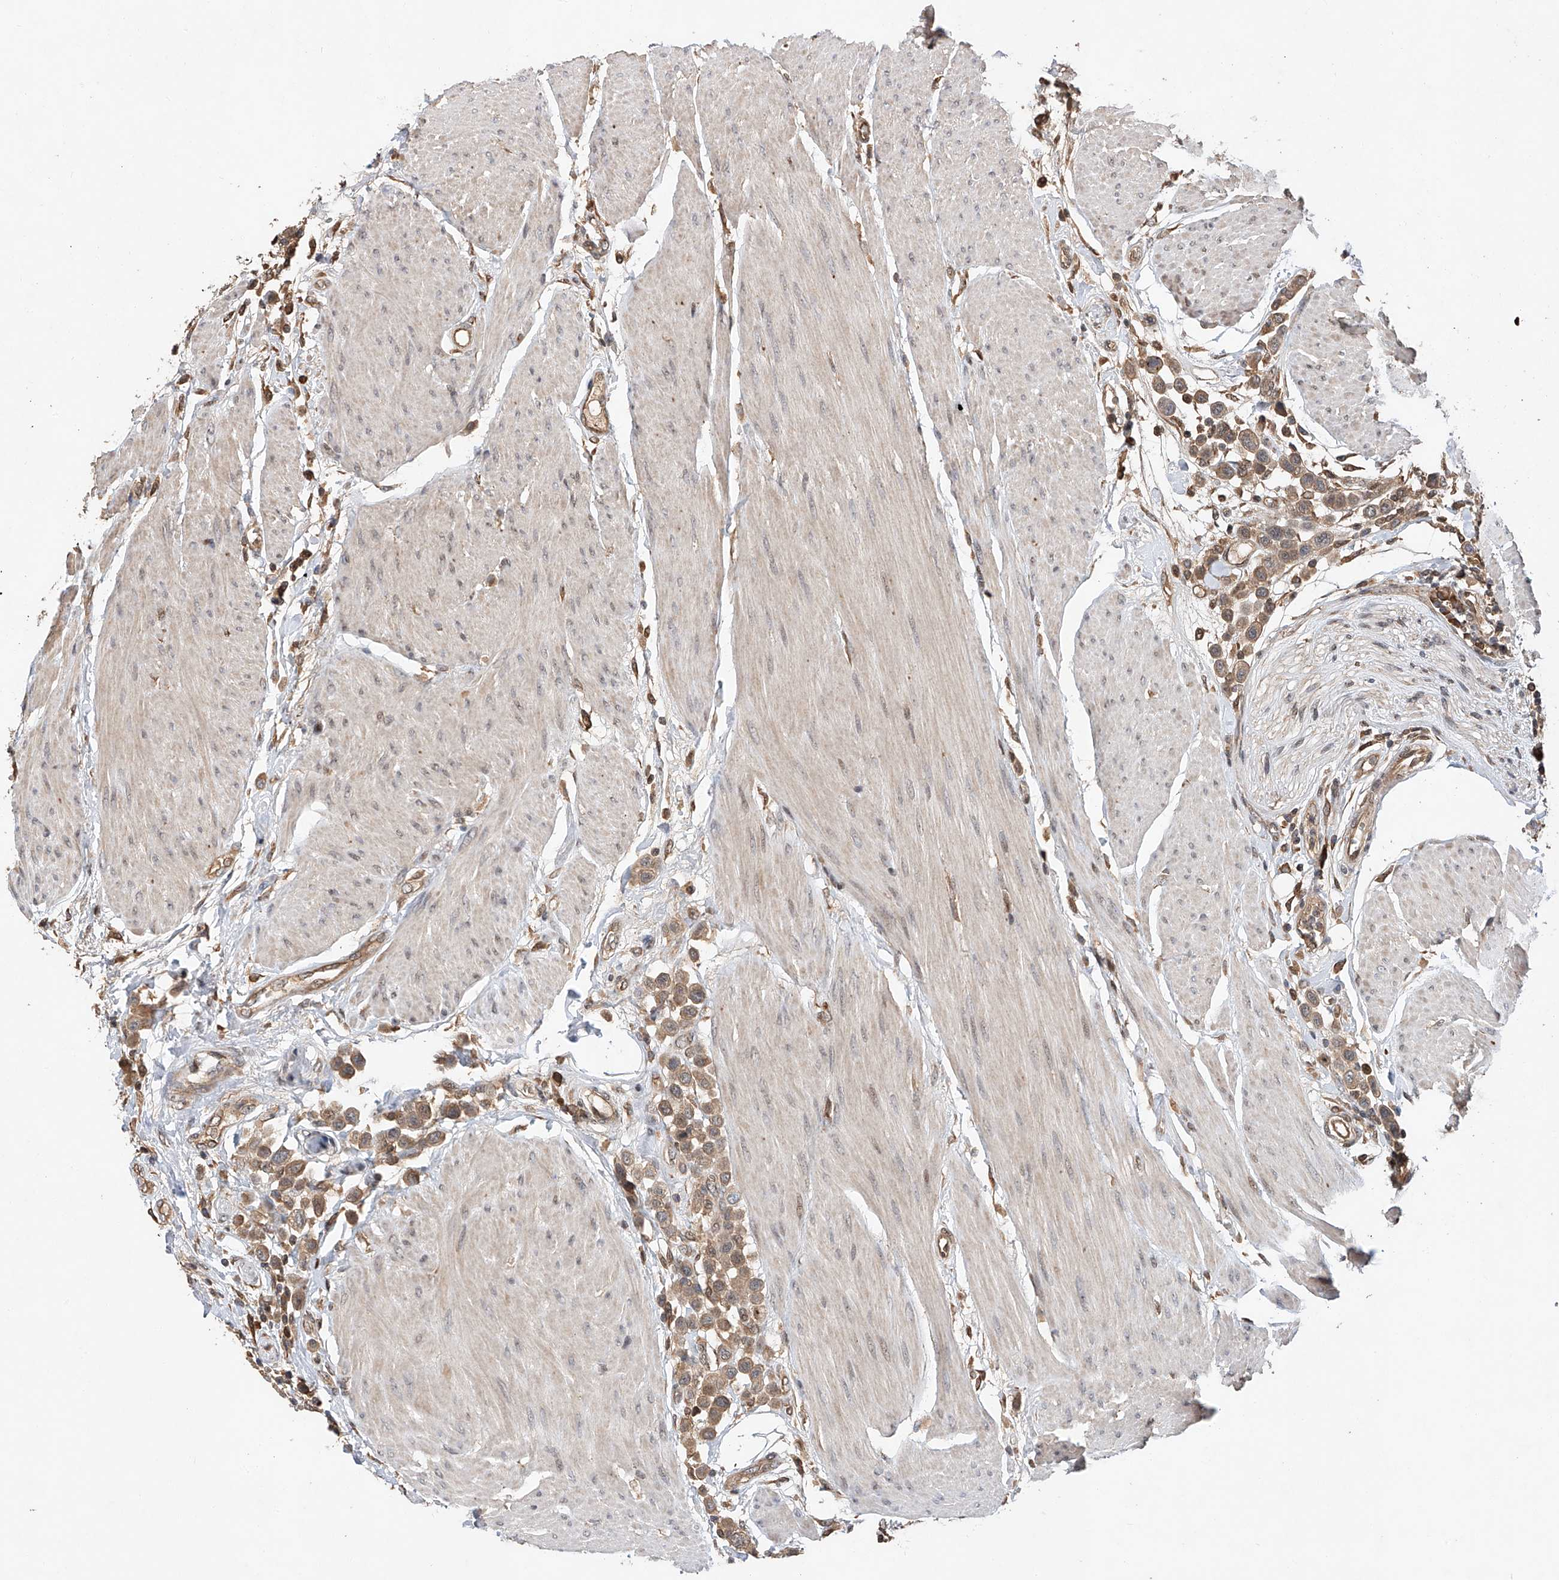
{"staining": {"intensity": "moderate", "quantity": ">75%", "location": "cytoplasmic/membranous"}, "tissue": "urothelial cancer", "cell_type": "Tumor cells", "image_type": "cancer", "snomed": [{"axis": "morphology", "description": "Urothelial carcinoma, High grade"}, {"axis": "topography", "description": "Urinary bladder"}], "caption": "Immunohistochemistry (DAB (3,3'-diaminobenzidine)) staining of high-grade urothelial carcinoma demonstrates moderate cytoplasmic/membranous protein positivity in approximately >75% of tumor cells. (DAB (3,3'-diaminobenzidine) IHC, brown staining for protein, blue staining for nuclei).", "gene": "RILPL2", "patient": {"sex": "male", "age": 50}}